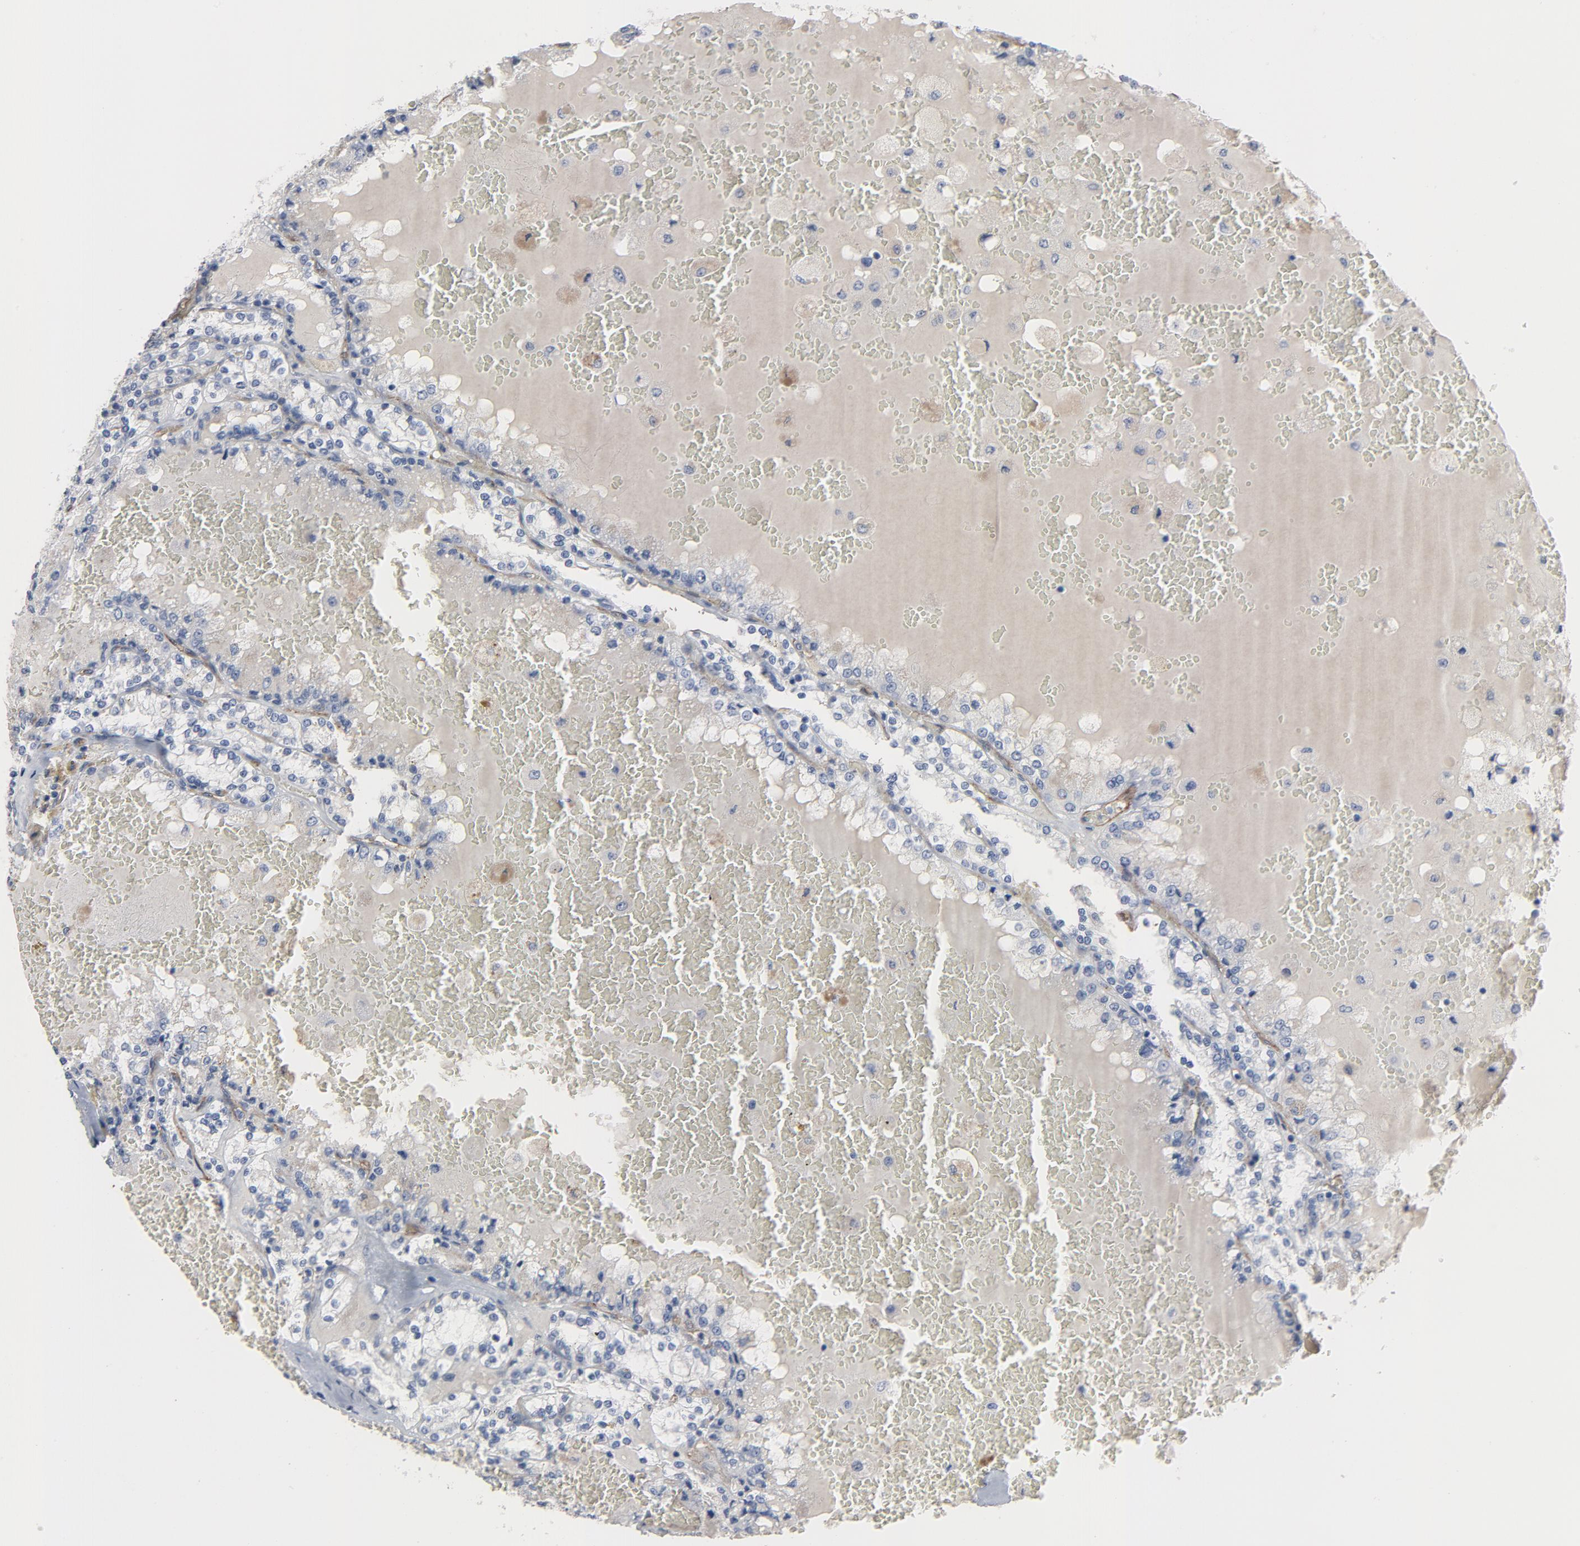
{"staining": {"intensity": "negative", "quantity": "none", "location": "none"}, "tissue": "renal cancer", "cell_type": "Tumor cells", "image_type": "cancer", "snomed": [{"axis": "morphology", "description": "Adenocarcinoma, NOS"}, {"axis": "topography", "description": "Kidney"}], "caption": "Protein analysis of renal cancer shows no significant positivity in tumor cells.", "gene": "KDR", "patient": {"sex": "female", "age": 56}}